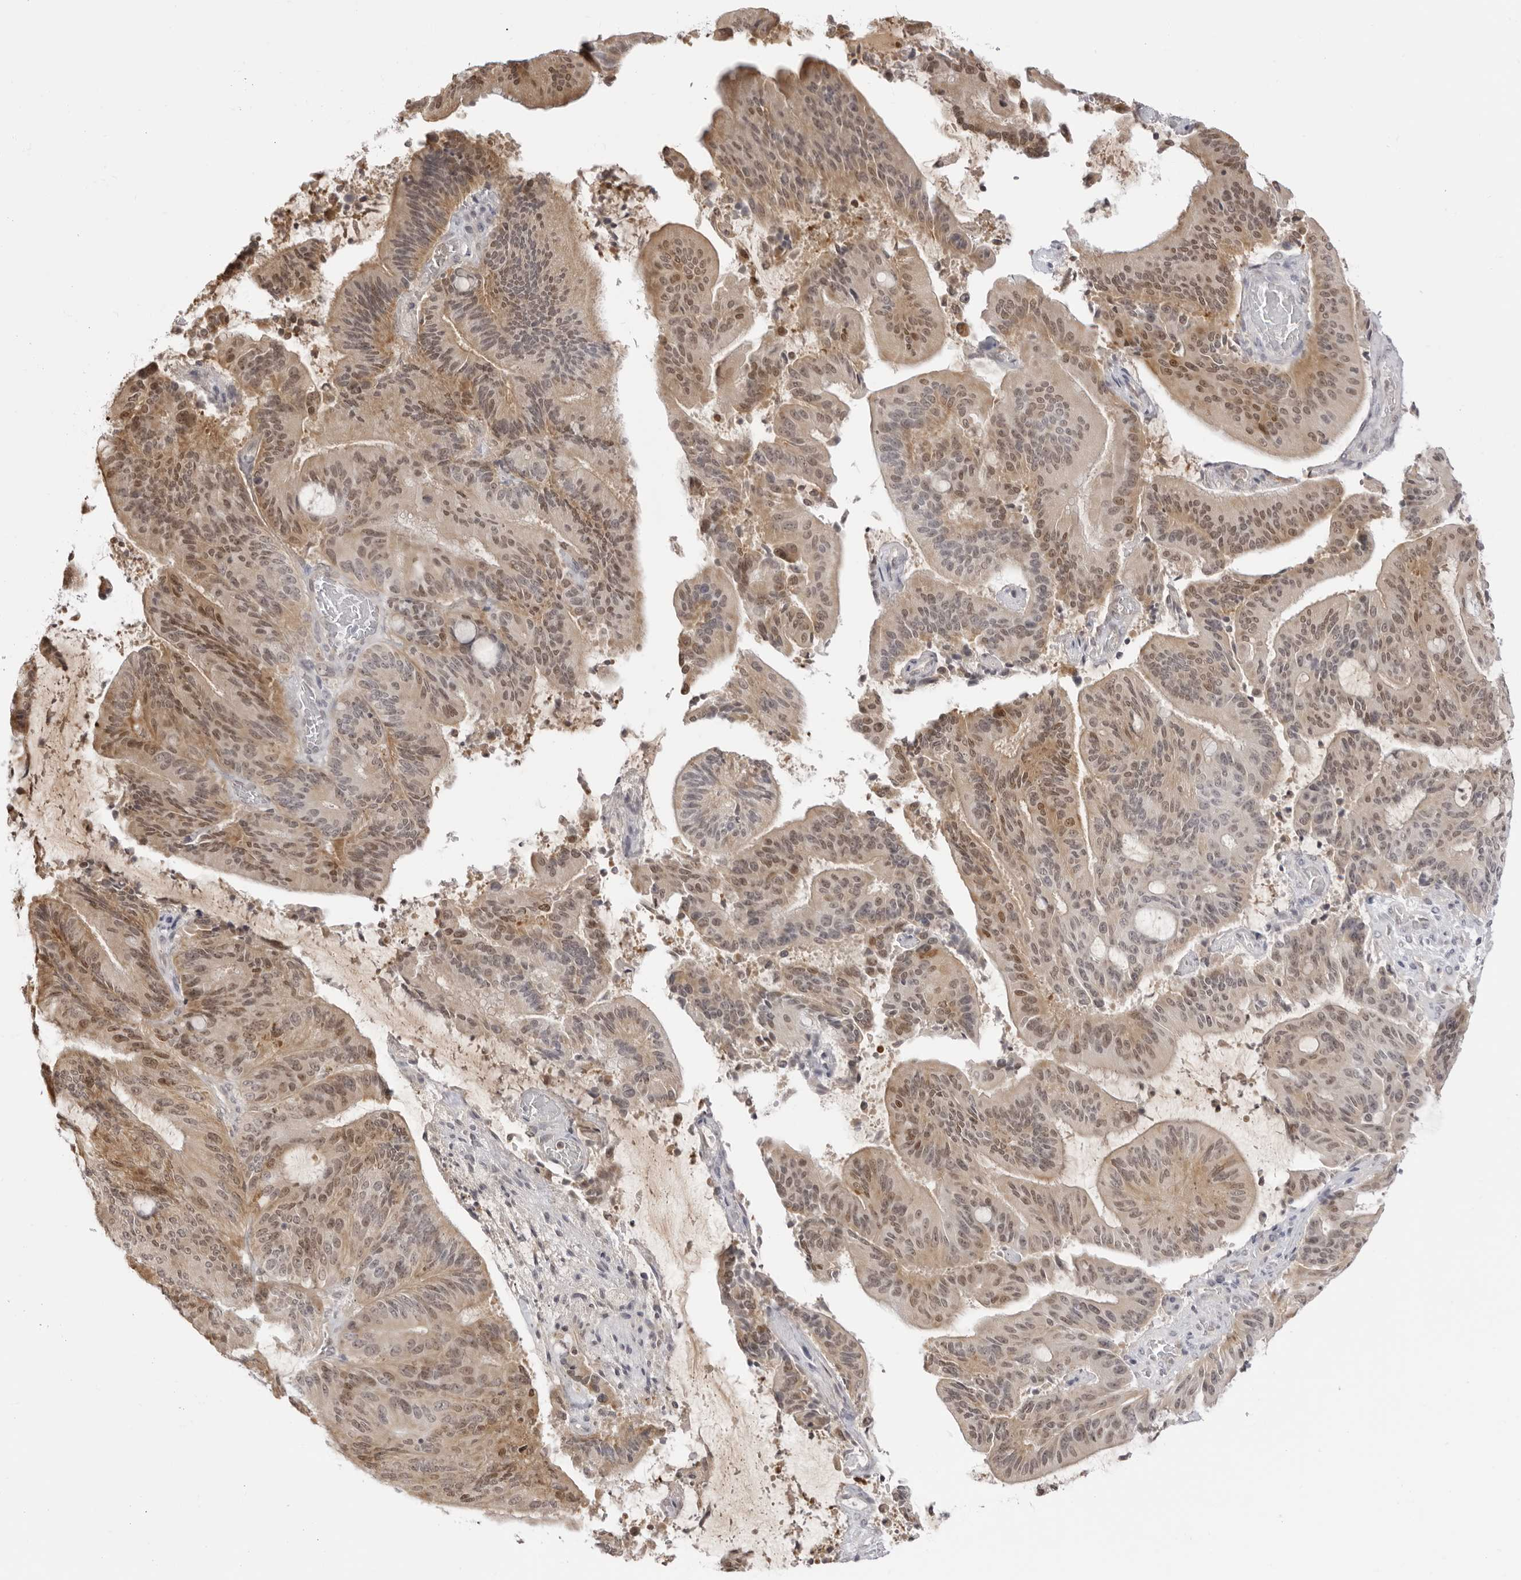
{"staining": {"intensity": "moderate", "quantity": ">75%", "location": "cytoplasmic/membranous,nuclear"}, "tissue": "liver cancer", "cell_type": "Tumor cells", "image_type": "cancer", "snomed": [{"axis": "morphology", "description": "Normal tissue, NOS"}, {"axis": "morphology", "description": "Cholangiocarcinoma"}, {"axis": "topography", "description": "Liver"}, {"axis": "topography", "description": "Peripheral nerve tissue"}], "caption": "Immunohistochemistry (IHC) micrograph of neoplastic tissue: human cholangiocarcinoma (liver) stained using immunohistochemistry (IHC) displays medium levels of moderate protein expression localized specifically in the cytoplasmic/membranous and nuclear of tumor cells, appearing as a cytoplasmic/membranous and nuclear brown color.", "gene": "FDPS", "patient": {"sex": "female", "age": 73}}